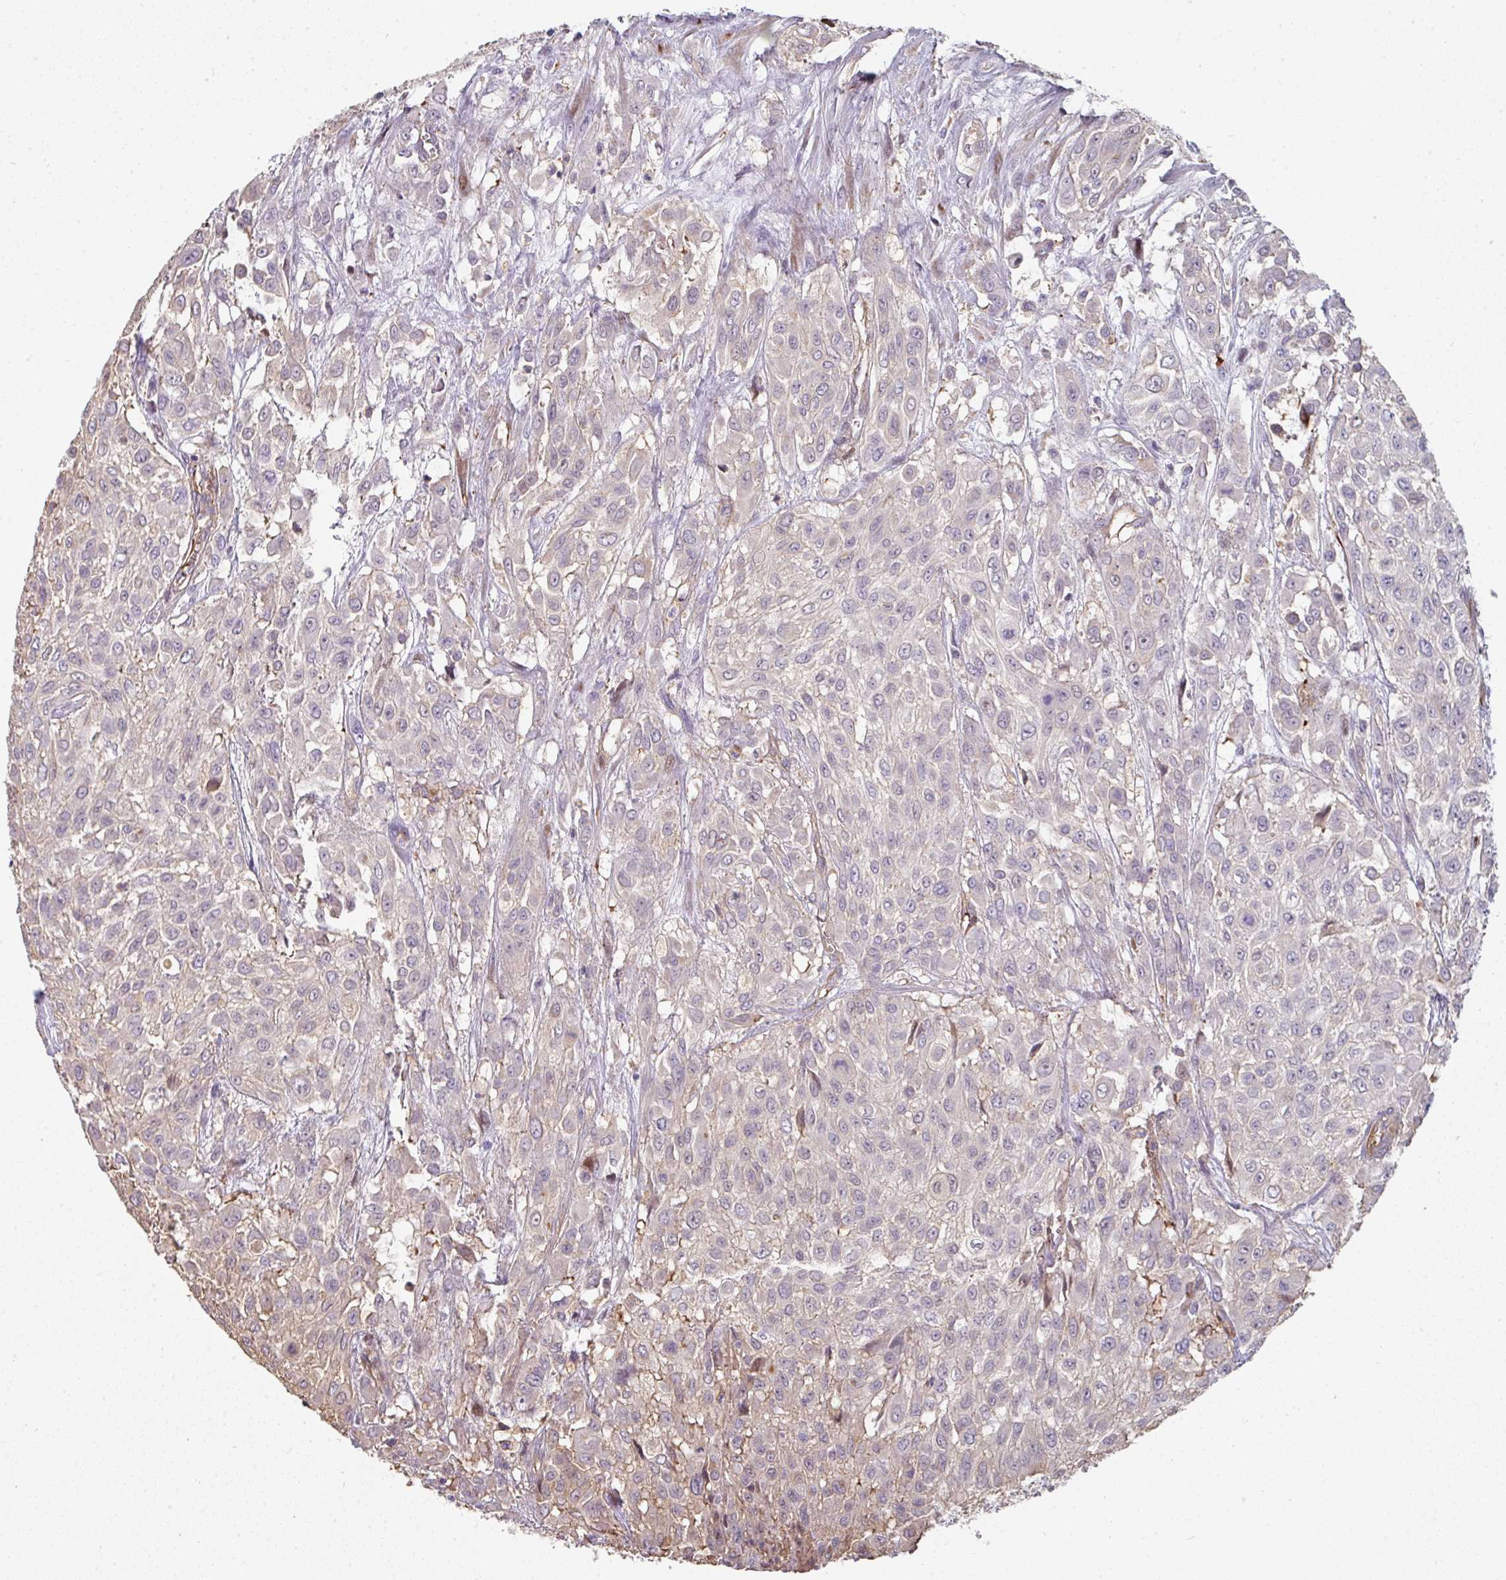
{"staining": {"intensity": "negative", "quantity": "none", "location": "none"}, "tissue": "urothelial cancer", "cell_type": "Tumor cells", "image_type": "cancer", "snomed": [{"axis": "morphology", "description": "Urothelial carcinoma, High grade"}, {"axis": "topography", "description": "Urinary bladder"}], "caption": "This histopathology image is of urothelial cancer stained with IHC to label a protein in brown with the nuclei are counter-stained blue. There is no expression in tumor cells.", "gene": "BEND5", "patient": {"sex": "male", "age": 57}}